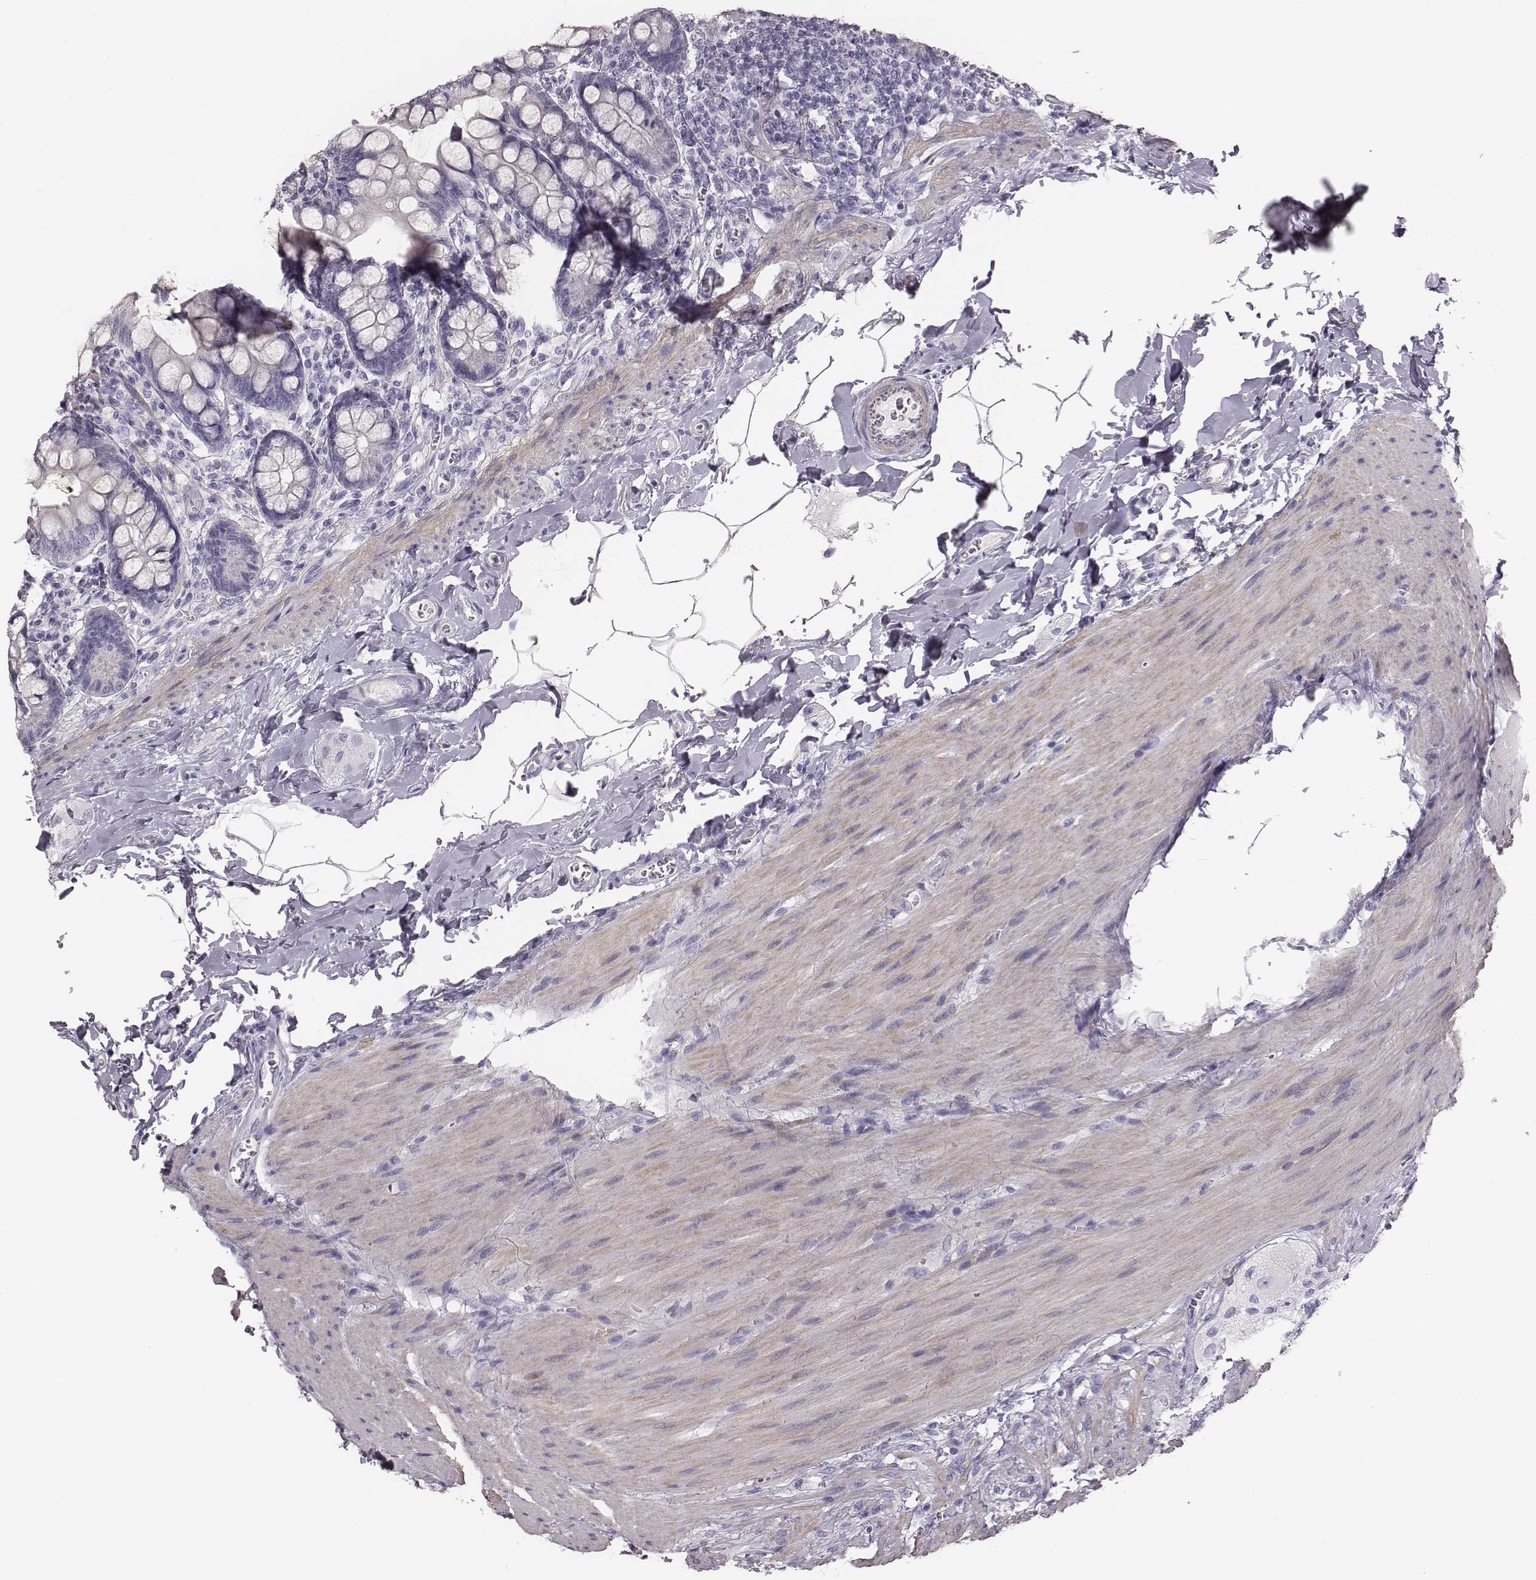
{"staining": {"intensity": "negative", "quantity": "none", "location": "none"}, "tissue": "small intestine", "cell_type": "Glandular cells", "image_type": "normal", "snomed": [{"axis": "morphology", "description": "Normal tissue, NOS"}, {"axis": "topography", "description": "Small intestine"}], "caption": "The micrograph shows no staining of glandular cells in unremarkable small intestine. The staining was performed using DAB (3,3'-diaminobenzidine) to visualize the protein expression in brown, while the nuclei were stained in blue with hematoxylin (Magnification: 20x).", "gene": "CRISP1", "patient": {"sex": "female", "age": 56}}